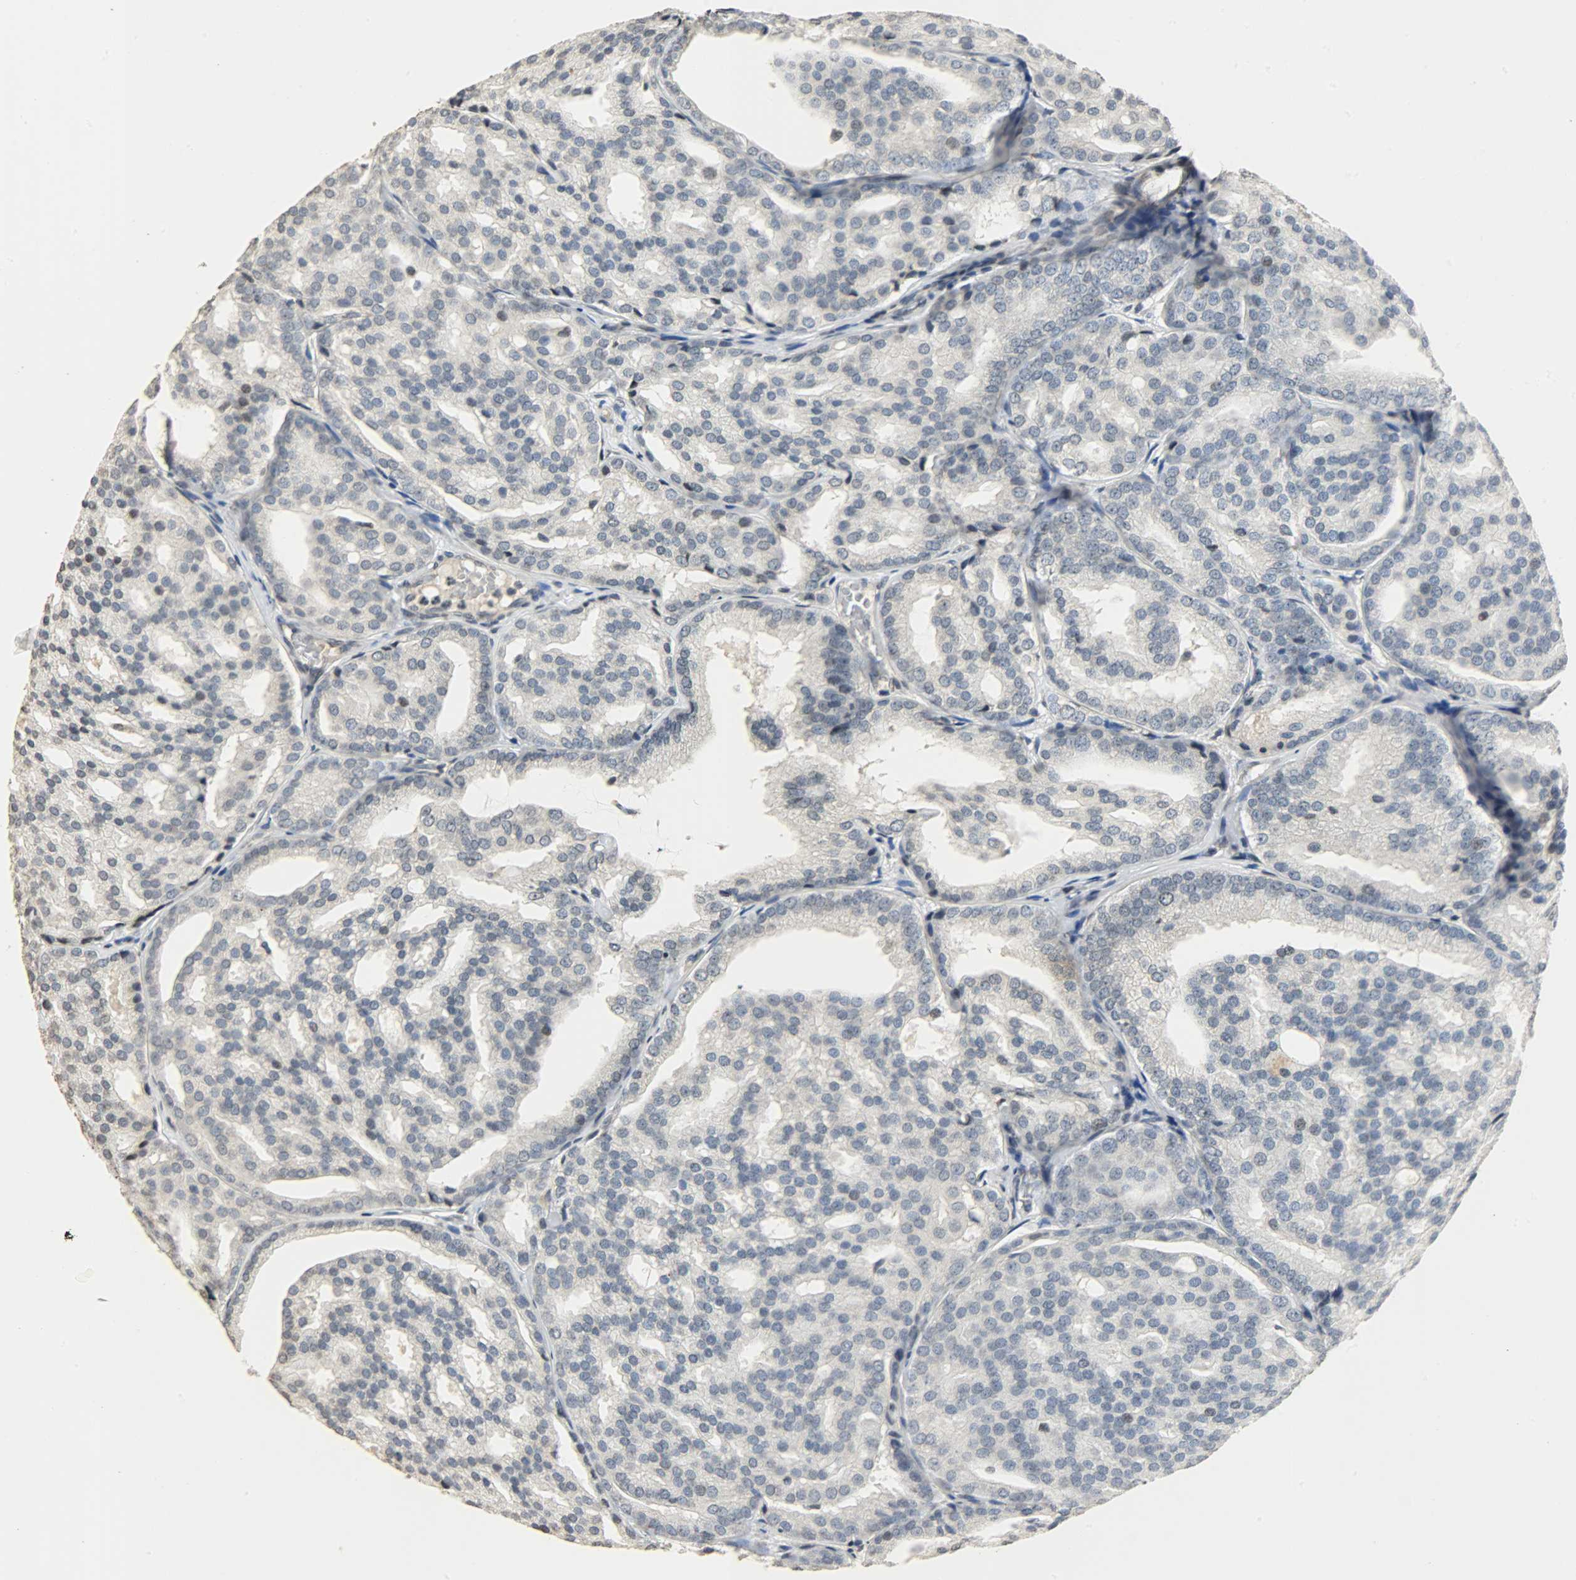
{"staining": {"intensity": "negative", "quantity": "none", "location": "none"}, "tissue": "prostate cancer", "cell_type": "Tumor cells", "image_type": "cancer", "snomed": [{"axis": "morphology", "description": "Adenocarcinoma, High grade"}, {"axis": "topography", "description": "Prostate"}], "caption": "DAB immunohistochemical staining of human prostate cancer displays no significant staining in tumor cells.", "gene": "DNAJB6", "patient": {"sex": "male", "age": 64}}